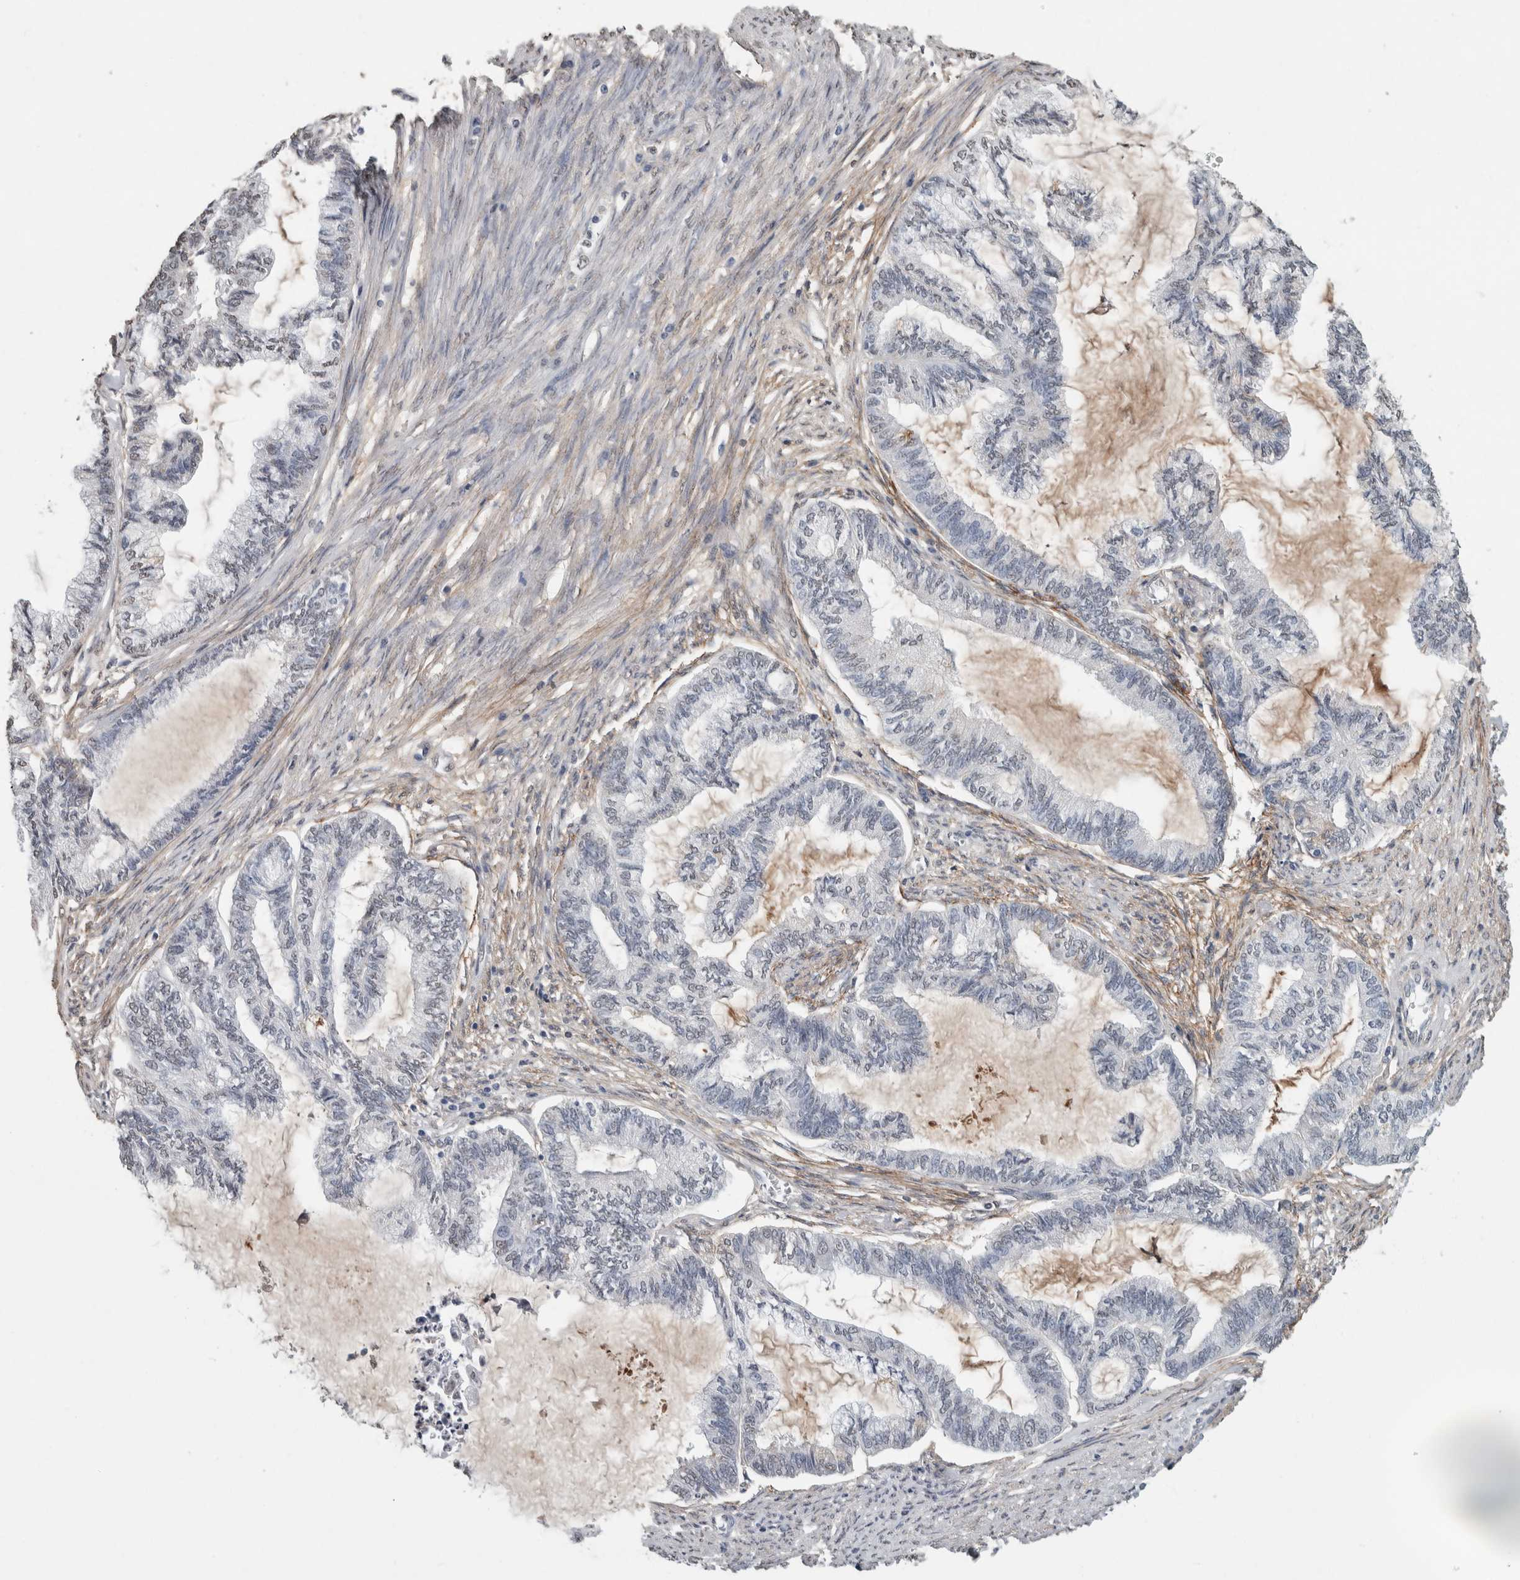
{"staining": {"intensity": "negative", "quantity": "none", "location": "none"}, "tissue": "endometrial cancer", "cell_type": "Tumor cells", "image_type": "cancer", "snomed": [{"axis": "morphology", "description": "Adenocarcinoma, NOS"}, {"axis": "topography", "description": "Endometrium"}], "caption": "An image of endometrial adenocarcinoma stained for a protein exhibits no brown staining in tumor cells.", "gene": "LTBP1", "patient": {"sex": "female", "age": 86}}